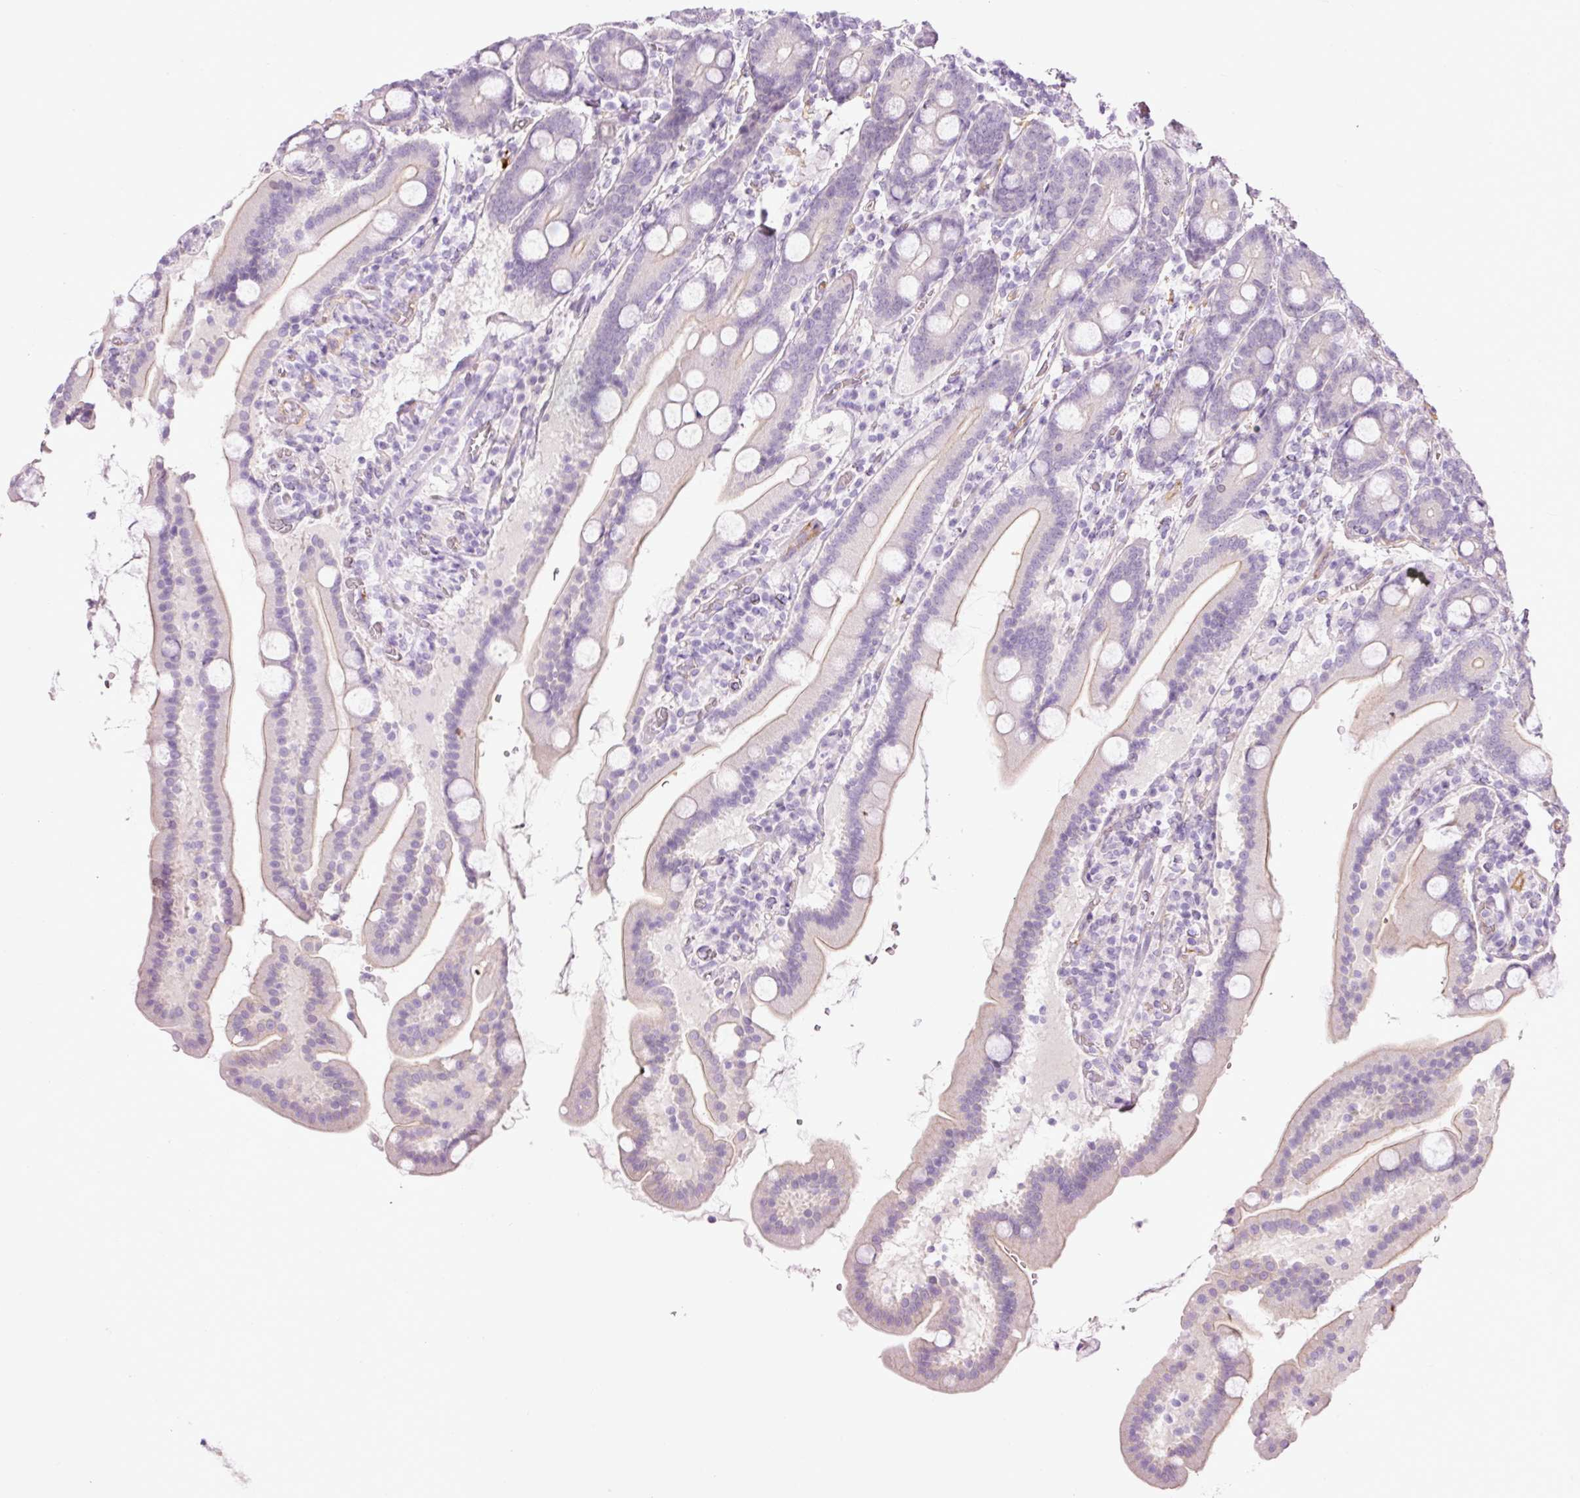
{"staining": {"intensity": "negative", "quantity": "none", "location": "none"}, "tissue": "duodenum", "cell_type": "Glandular cells", "image_type": "normal", "snomed": [{"axis": "morphology", "description": "Normal tissue, NOS"}, {"axis": "topography", "description": "Duodenum"}], "caption": "The IHC image has no significant expression in glandular cells of duodenum.", "gene": "HSPA4L", "patient": {"sex": "male", "age": 55}}